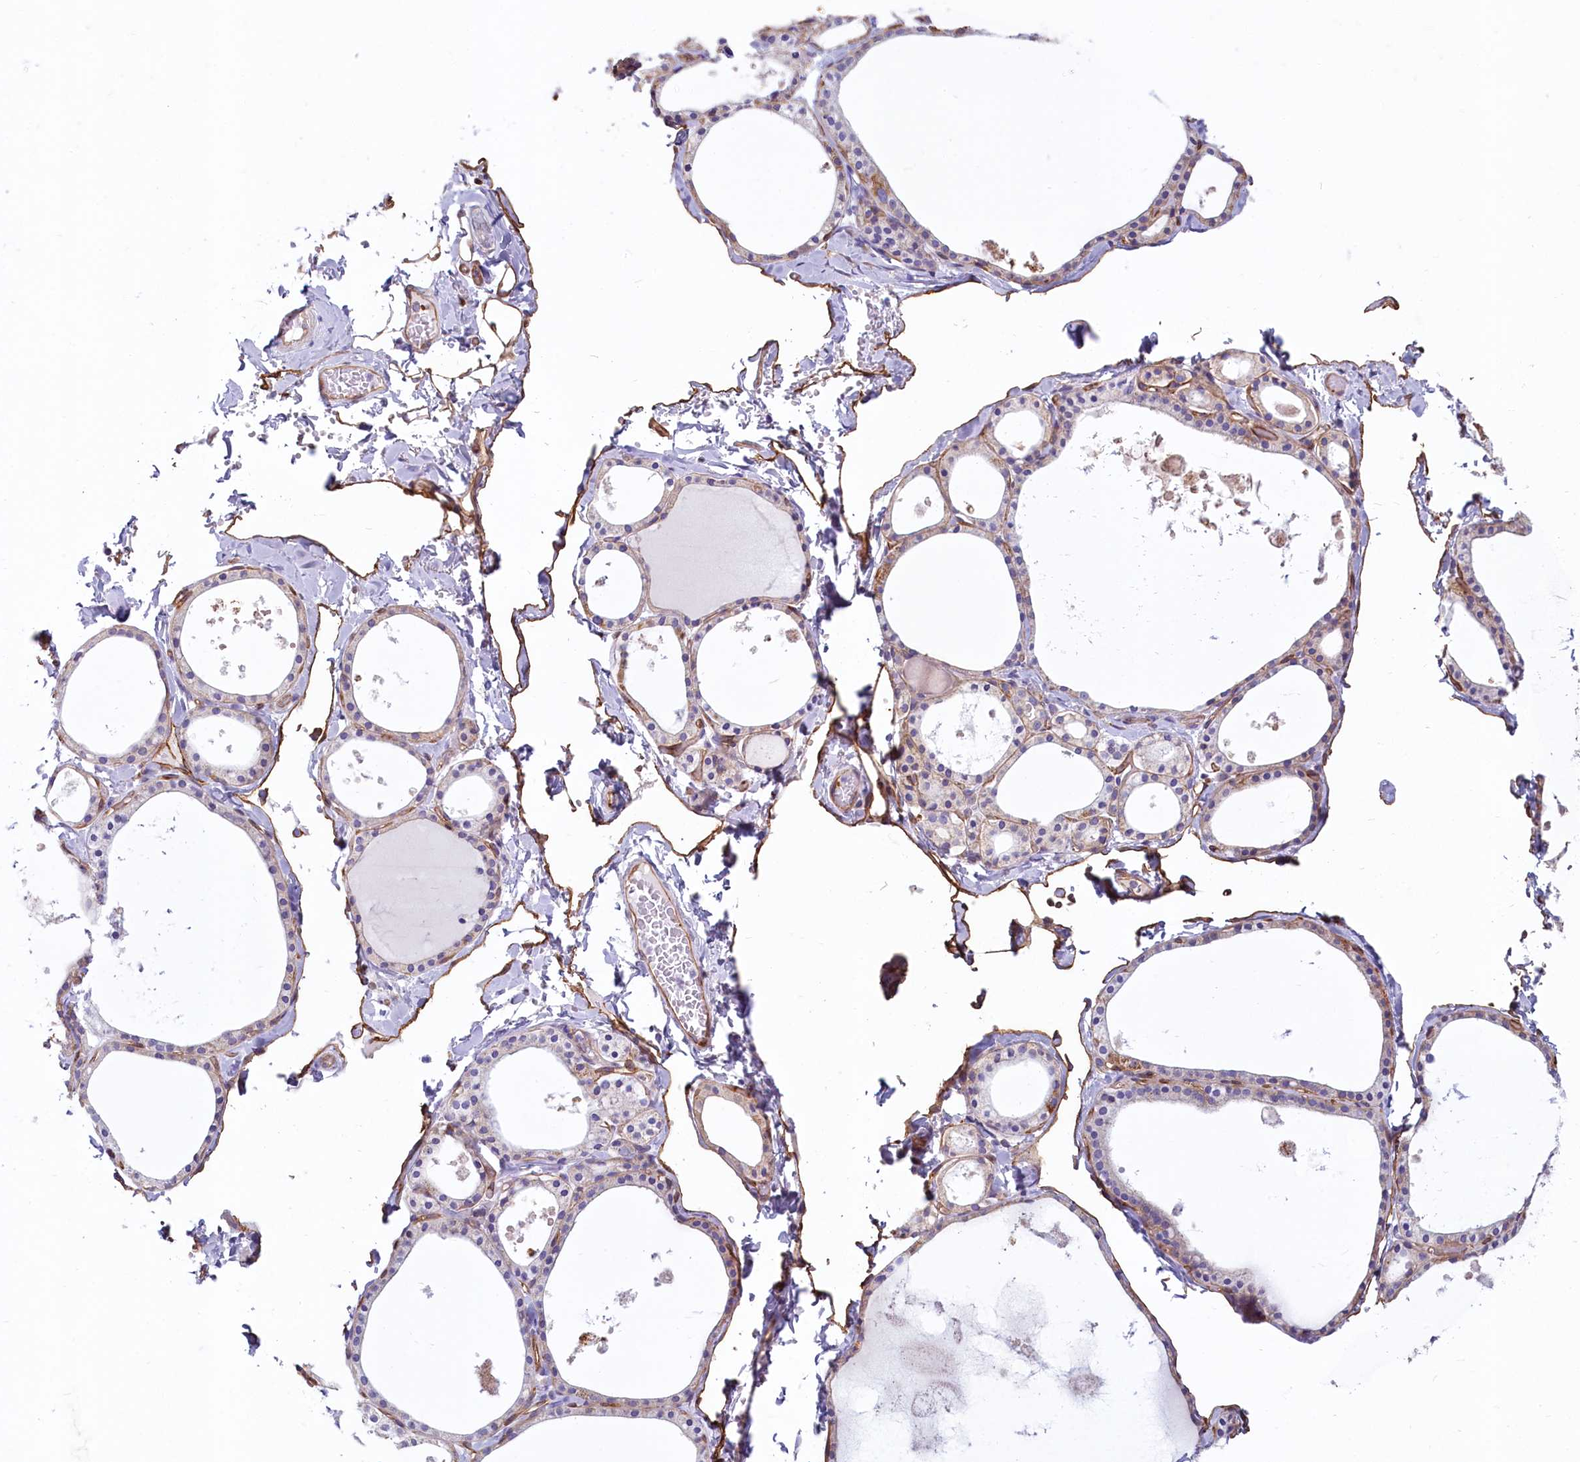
{"staining": {"intensity": "weak", "quantity": "25%-75%", "location": "cytoplasmic/membranous"}, "tissue": "thyroid gland", "cell_type": "Glandular cells", "image_type": "normal", "snomed": [{"axis": "morphology", "description": "Normal tissue, NOS"}, {"axis": "topography", "description": "Thyroid gland"}], "caption": "DAB immunohistochemical staining of unremarkable human thyroid gland demonstrates weak cytoplasmic/membranous protein expression in about 25%-75% of glandular cells. The staining is performed using DAB (3,3'-diaminobenzidine) brown chromogen to label protein expression. The nuclei are counter-stained blue using hematoxylin.", "gene": "LMOD3", "patient": {"sex": "male", "age": 56}}